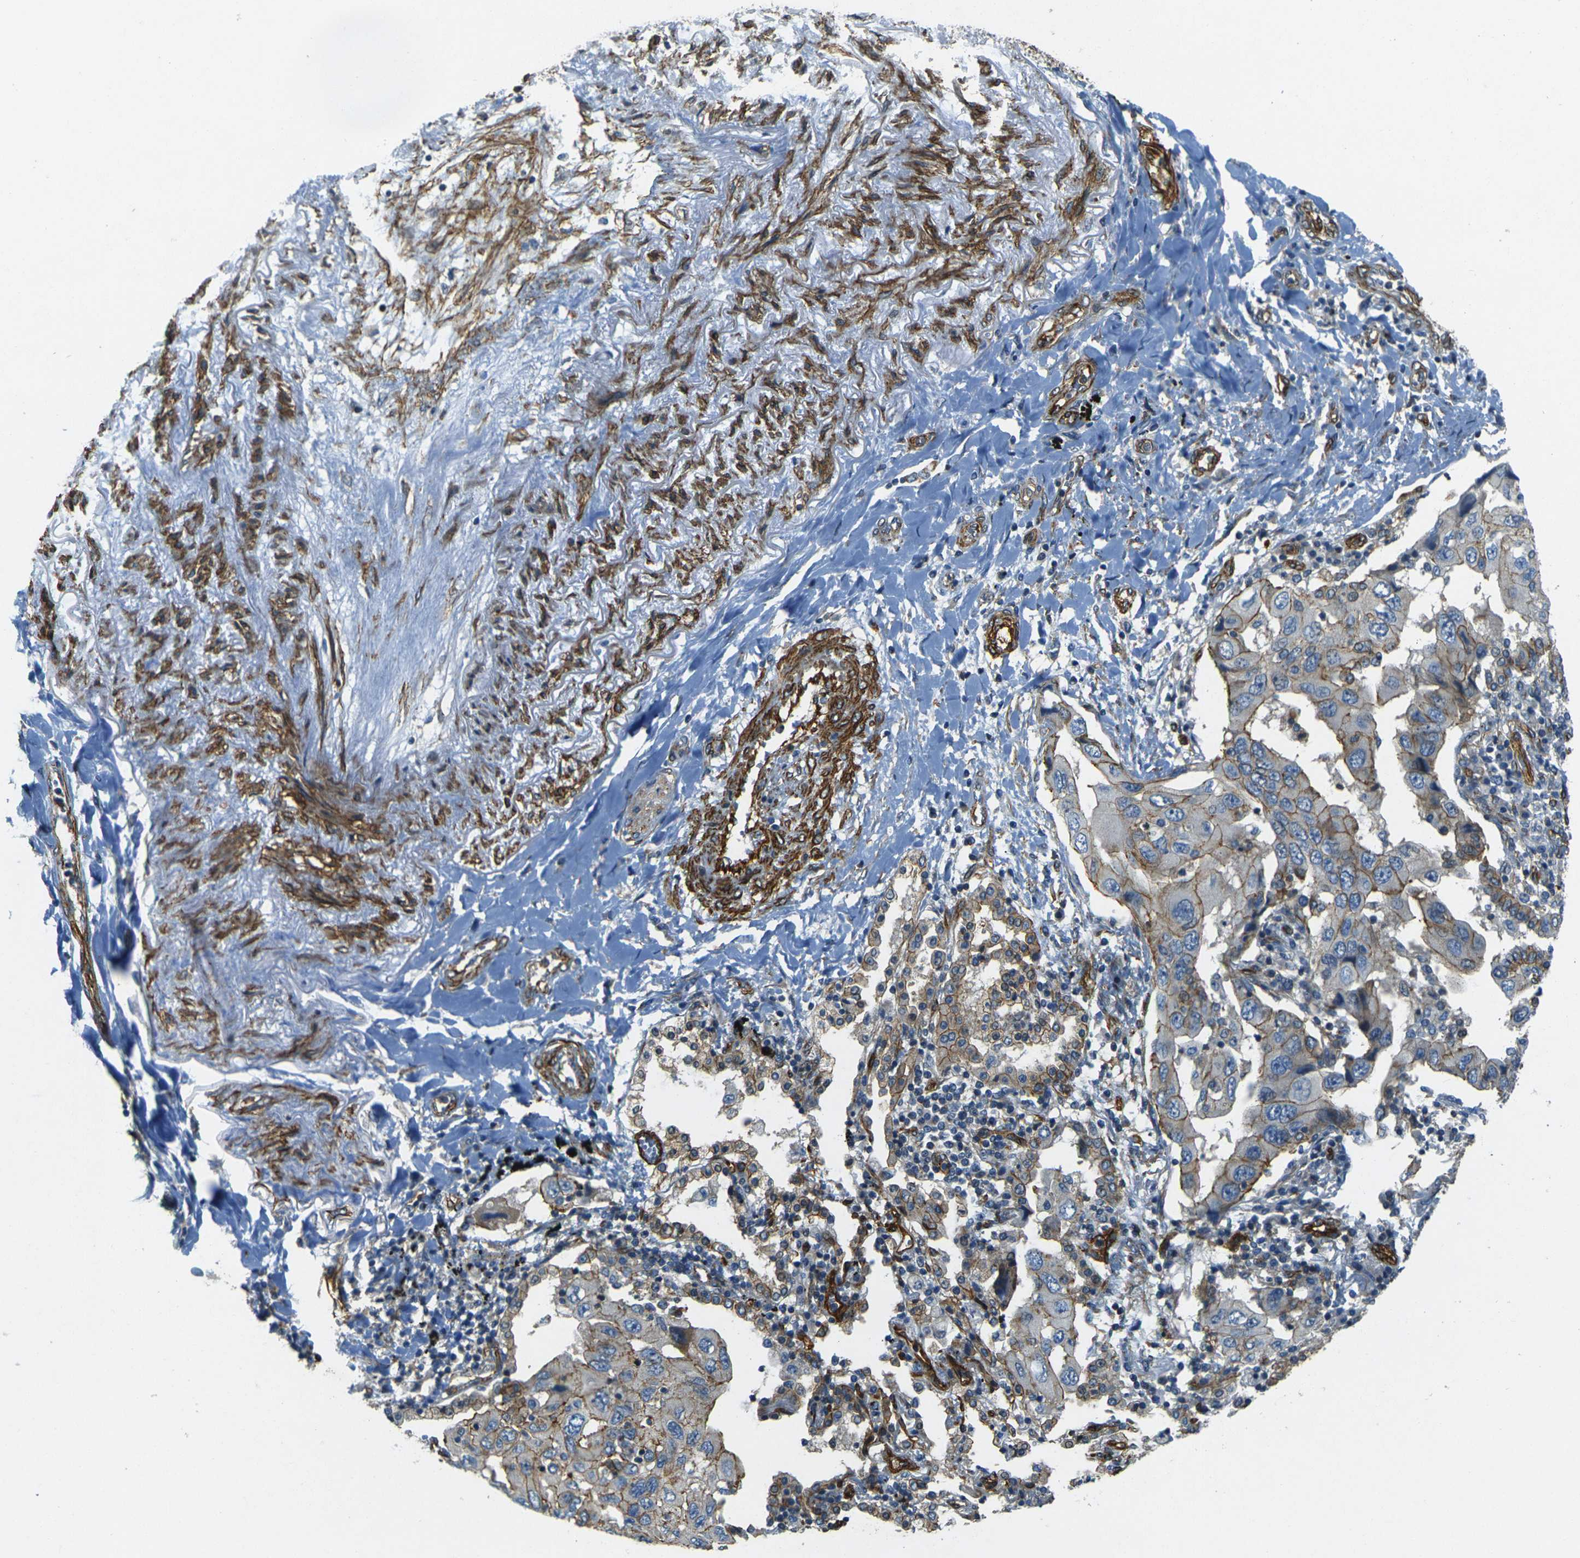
{"staining": {"intensity": "moderate", "quantity": ">75%", "location": "cytoplasmic/membranous"}, "tissue": "lung cancer", "cell_type": "Tumor cells", "image_type": "cancer", "snomed": [{"axis": "morphology", "description": "Adenocarcinoma, NOS"}, {"axis": "topography", "description": "Lung"}], "caption": "Protein expression analysis of lung cancer displays moderate cytoplasmic/membranous staining in approximately >75% of tumor cells. Ihc stains the protein of interest in brown and the nuclei are stained blue.", "gene": "EPHA7", "patient": {"sex": "female", "age": 65}}